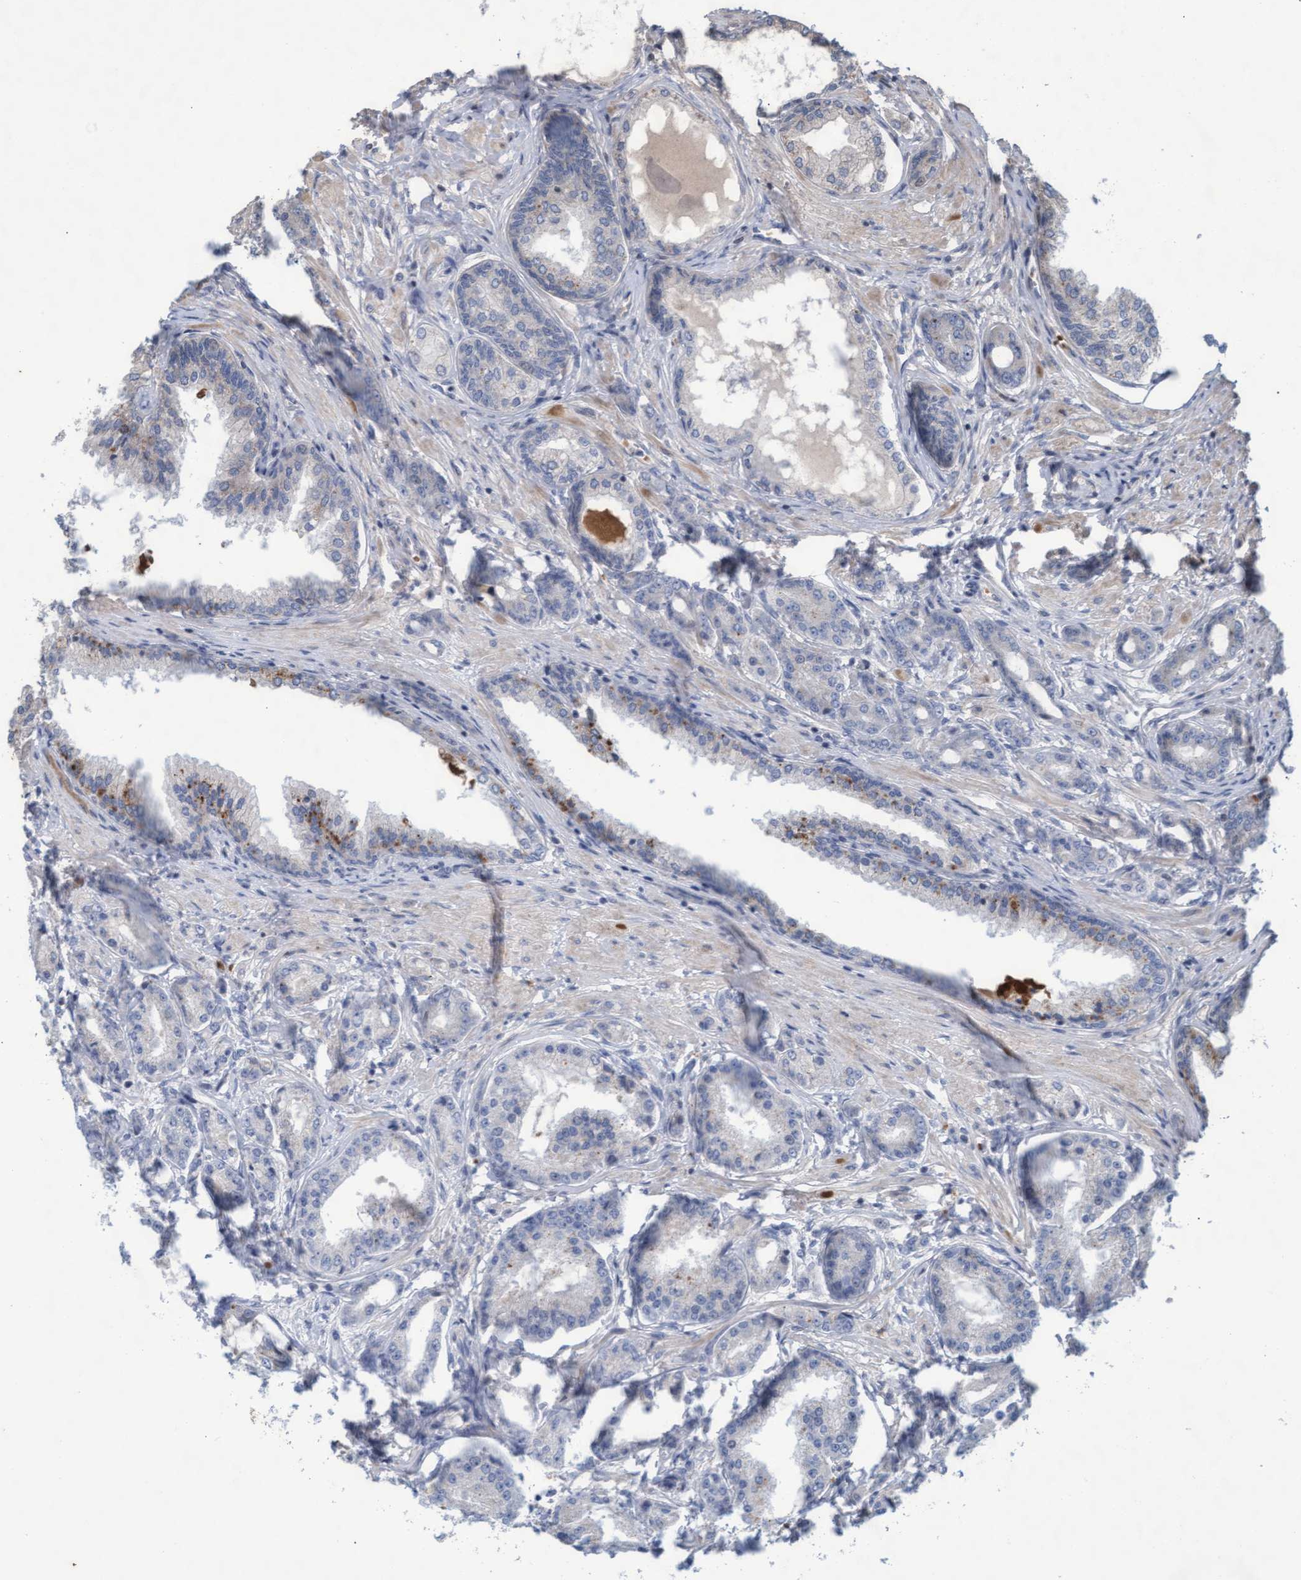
{"staining": {"intensity": "negative", "quantity": "none", "location": "none"}, "tissue": "prostate cancer", "cell_type": "Tumor cells", "image_type": "cancer", "snomed": [{"axis": "morphology", "description": "Adenocarcinoma, High grade"}, {"axis": "topography", "description": "Prostate"}], "caption": "This micrograph is of high-grade adenocarcinoma (prostate) stained with IHC to label a protein in brown with the nuclei are counter-stained blue. There is no staining in tumor cells.", "gene": "KCNC2", "patient": {"sex": "male", "age": 59}}